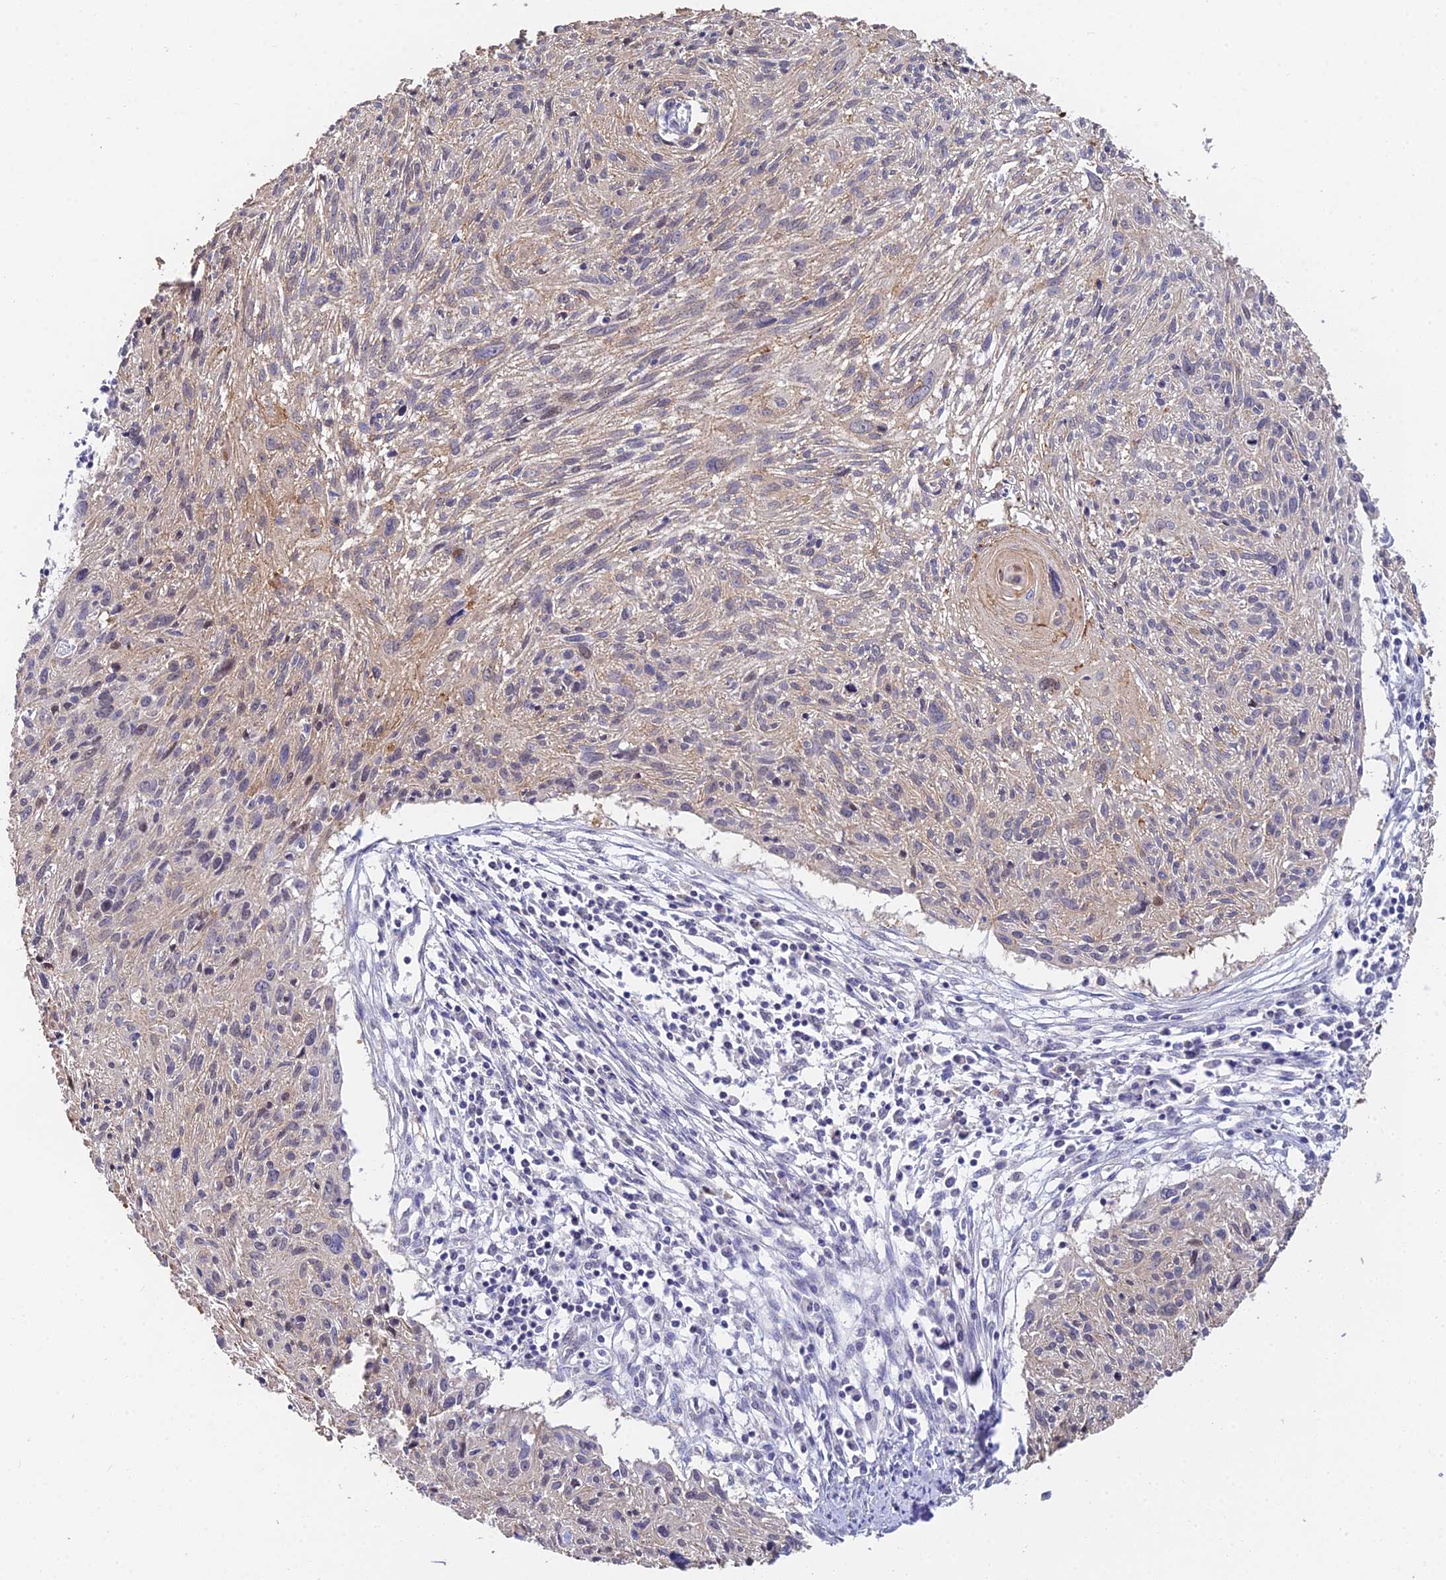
{"staining": {"intensity": "weak", "quantity": "25%-75%", "location": "cytoplasmic/membranous"}, "tissue": "cervical cancer", "cell_type": "Tumor cells", "image_type": "cancer", "snomed": [{"axis": "morphology", "description": "Squamous cell carcinoma, NOS"}, {"axis": "topography", "description": "Cervix"}], "caption": "Protein expression analysis of human cervical cancer reveals weak cytoplasmic/membranous staining in approximately 25%-75% of tumor cells.", "gene": "HOXB1", "patient": {"sex": "female", "age": 51}}